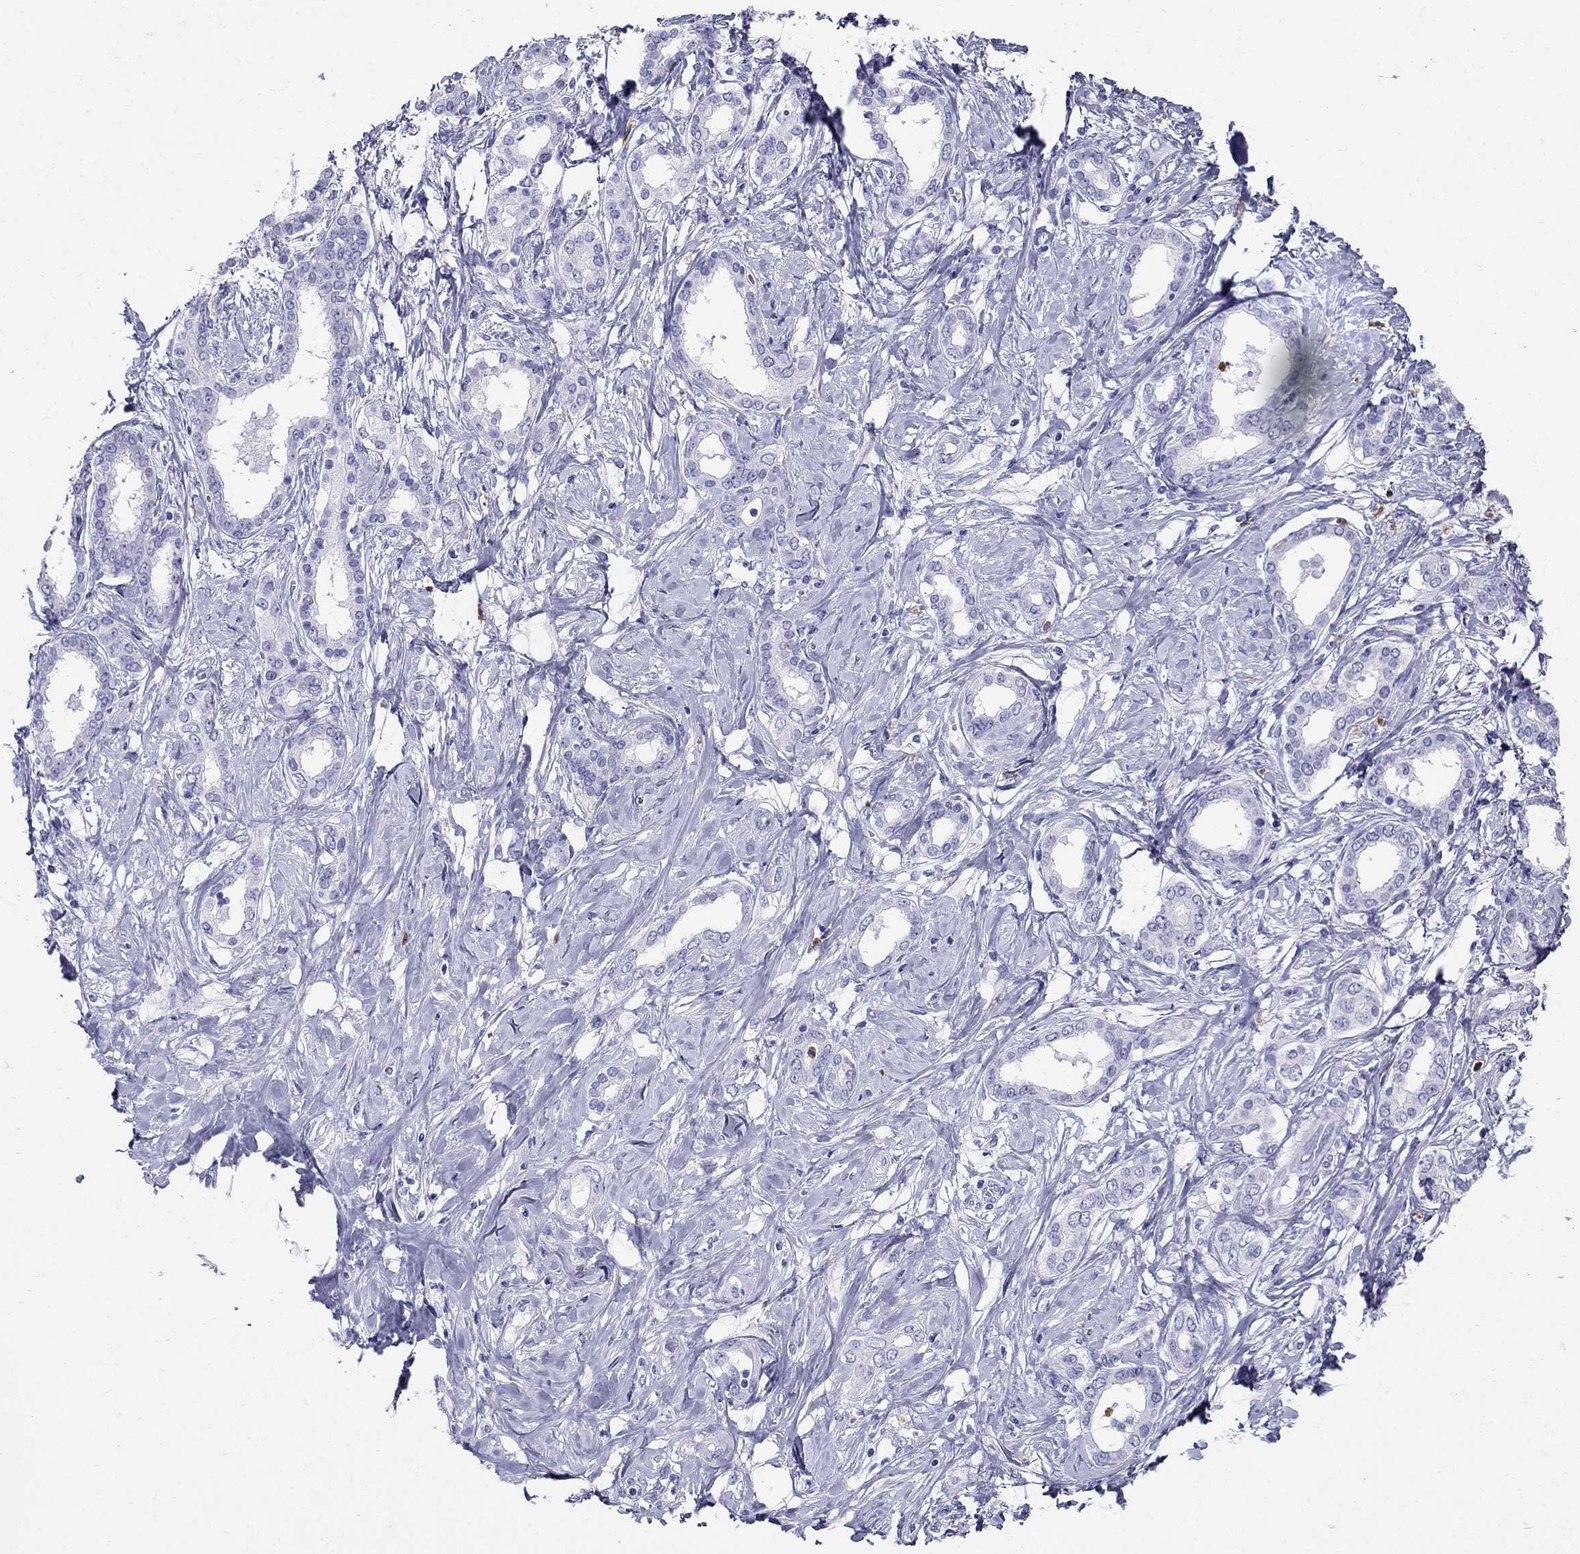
{"staining": {"intensity": "negative", "quantity": "none", "location": "none"}, "tissue": "liver cancer", "cell_type": "Tumor cells", "image_type": "cancer", "snomed": [{"axis": "morphology", "description": "Cholangiocarcinoma"}, {"axis": "topography", "description": "Liver"}], "caption": "DAB (3,3'-diaminobenzidine) immunohistochemical staining of human liver cholangiocarcinoma displays no significant staining in tumor cells.", "gene": "PPP1R36", "patient": {"sex": "female", "age": 47}}